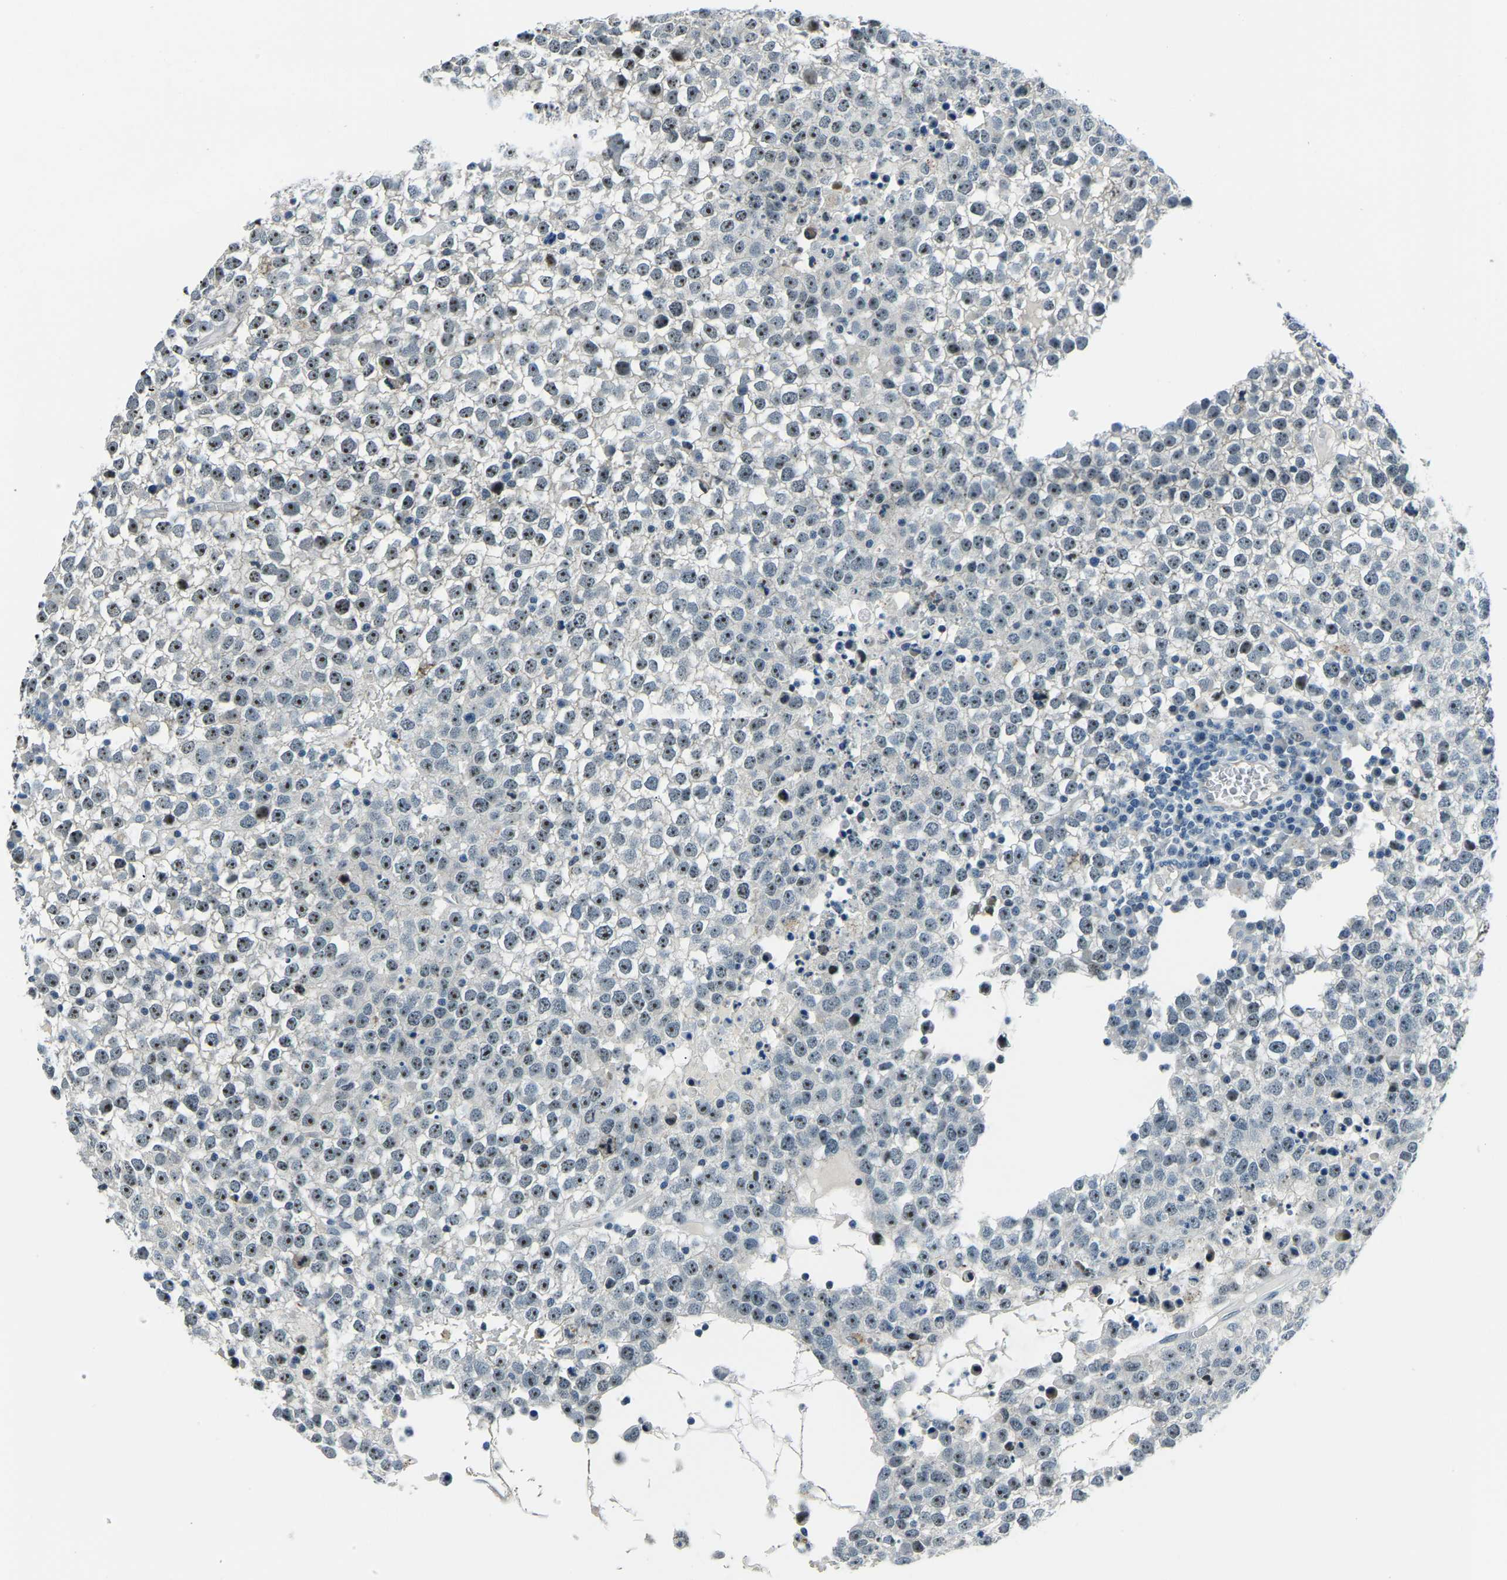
{"staining": {"intensity": "moderate", "quantity": "25%-75%", "location": "nuclear"}, "tissue": "testis cancer", "cell_type": "Tumor cells", "image_type": "cancer", "snomed": [{"axis": "morphology", "description": "Seminoma, NOS"}, {"axis": "topography", "description": "Testis"}], "caption": "The image displays staining of seminoma (testis), revealing moderate nuclear protein staining (brown color) within tumor cells.", "gene": "RRP1", "patient": {"sex": "male", "age": 65}}